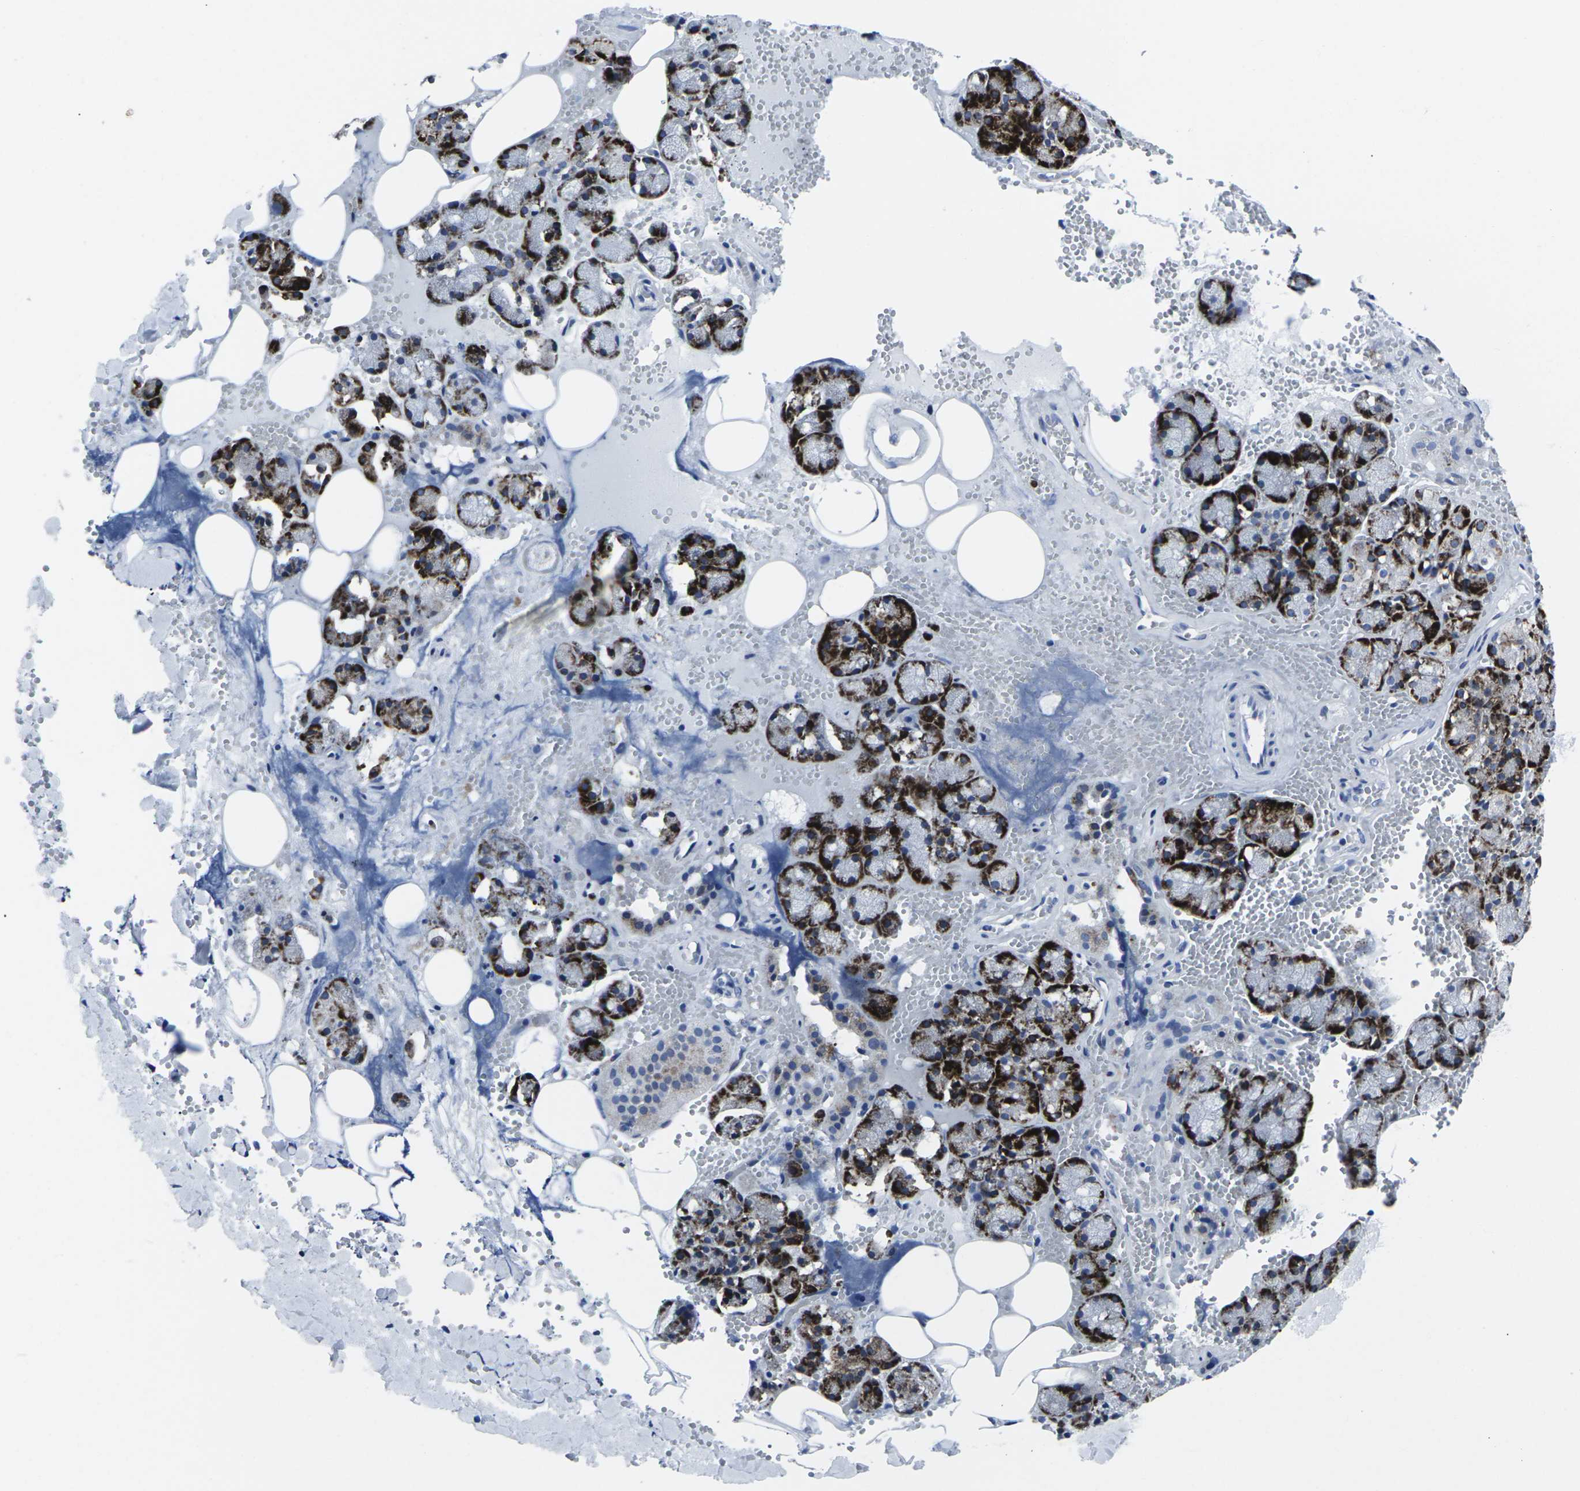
{"staining": {"intensity": "strong", "quantity": "25%-75%", "location": "cytoplasmic/membranous"}, "tissue": "salivary gland", "cell_type": "Glandular cells", "image_type": "normal", "snomed": [{"axis": "morphology", "description": "Normal tissue, NOS"}, {"axis": "topography", "description": "Salivary gland"}], "caption": "This image exhibits unremarkable salivary gland stained with IHC to label a protein in brown. The cytoplasmic/membranous of glandular cells show strong positivity for the protein. Nuclei are counter-stained blue.", "gene": "RPN1", "patient": {"sex": "male", "age": 62}}